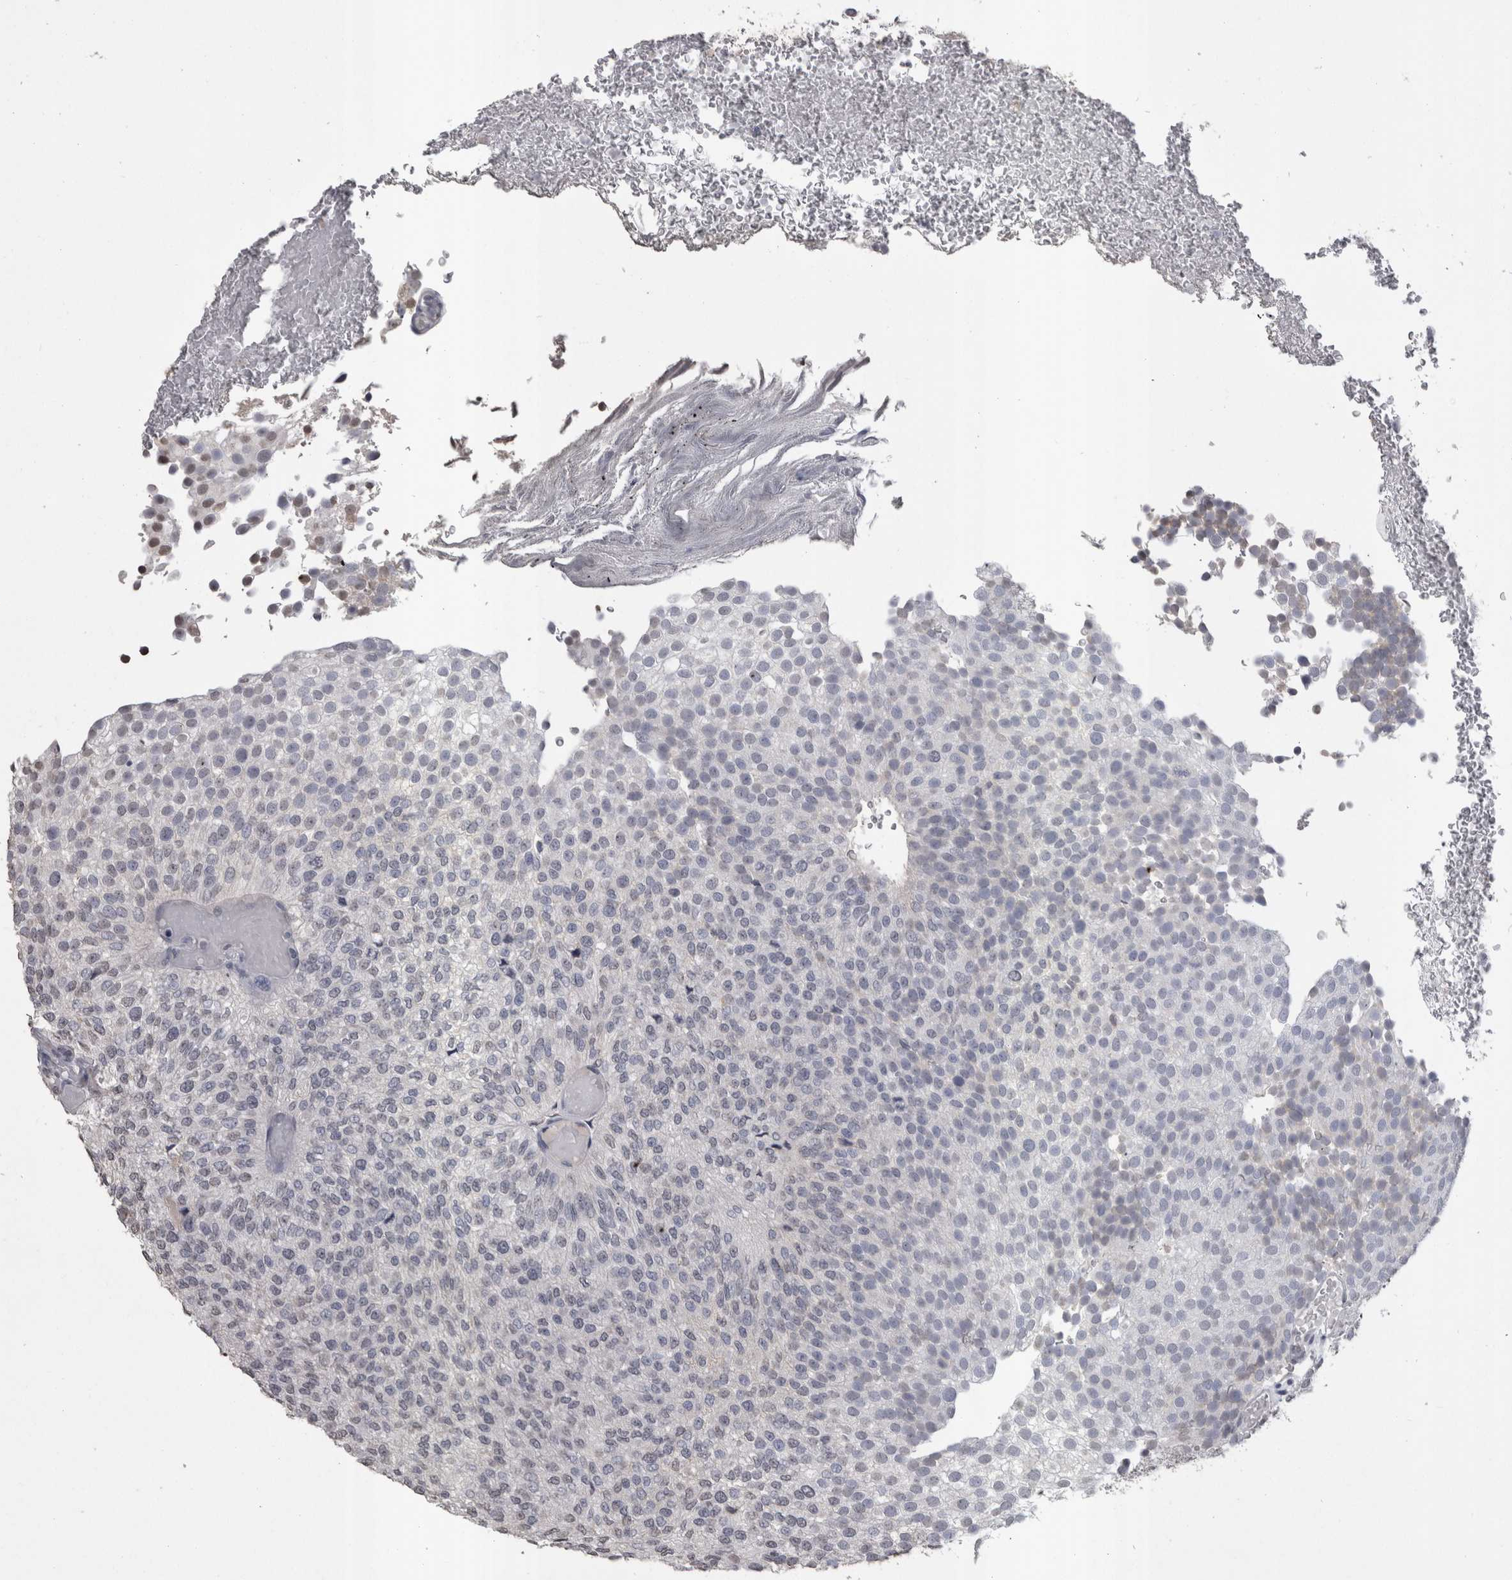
{"staining": {"intensity": "negative", "quantity": "none", "location": "none"}, "tissue": "urothelial cancer", "cell_type": "Tumor cells", "image_type": "cancer", "snomed": [{"axis": "morphology", "description": "Urothelial carcinoma, Low grade"}, {"axis": "topography", "description": "Urinary bladder"}], "caption": "There is no significant positivity in tumor cells of urothelial cancer.", "gene": "PAX5", "patient": {"sex": "male", "age": 78}}